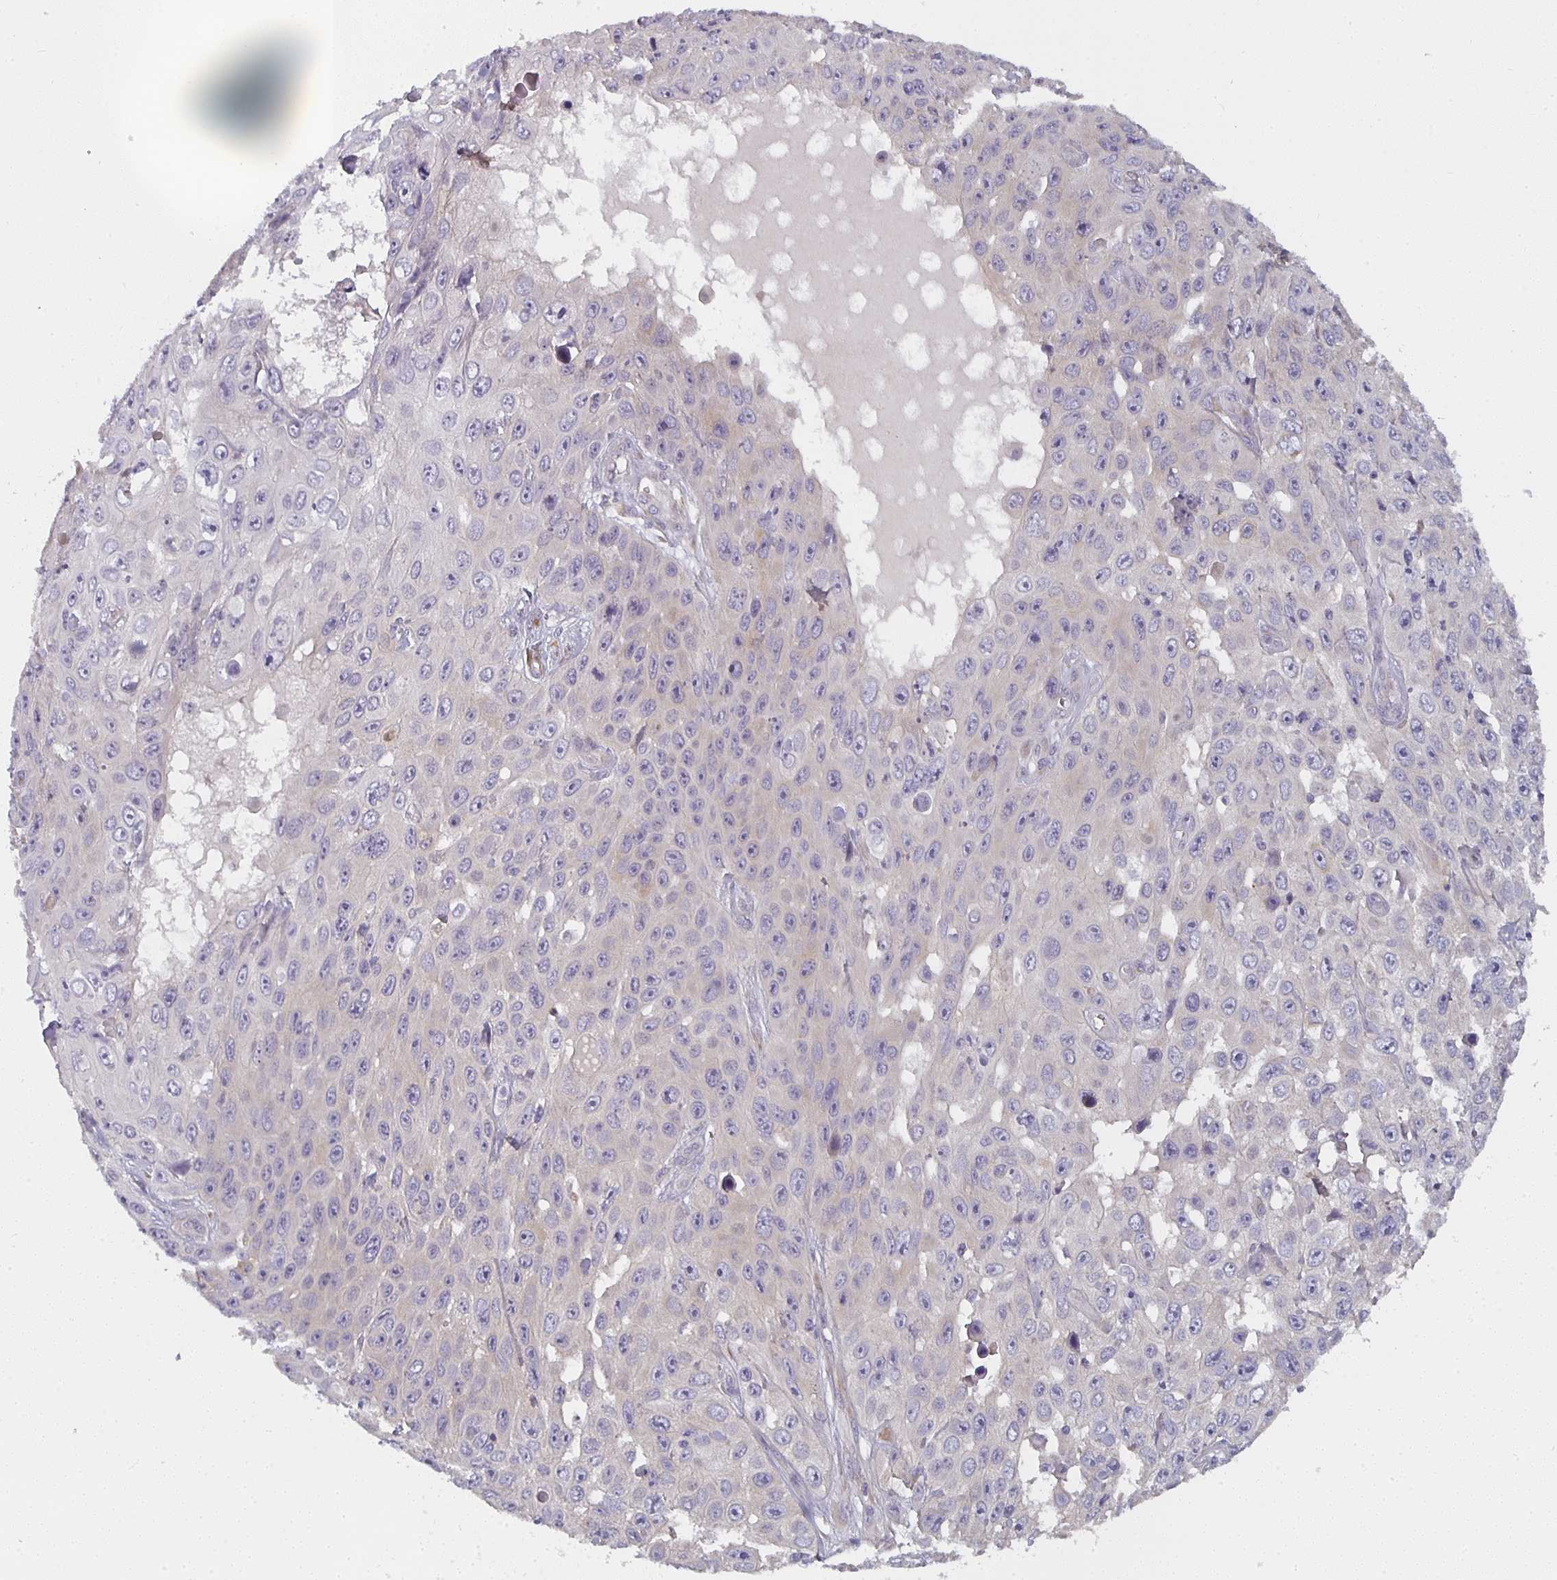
{"staining": {"intensity": "negative", "quantity": "none", "location": "none"}, "tissue": "skin cancer", "cell_type": "Tumor cells", "image_type": "cancer", "snomed": [{"axis": "morphology", "description": "Squamous cell carcinoma, NOS"}, {"axis": "topography", "description": "Skin"}], "caption": "Immunohistochemical staining of skin cancer reveals no significant positivity in tumor cells.", "gene": "CTHRC1", "patient": {"sex": "male", "age": 82}}